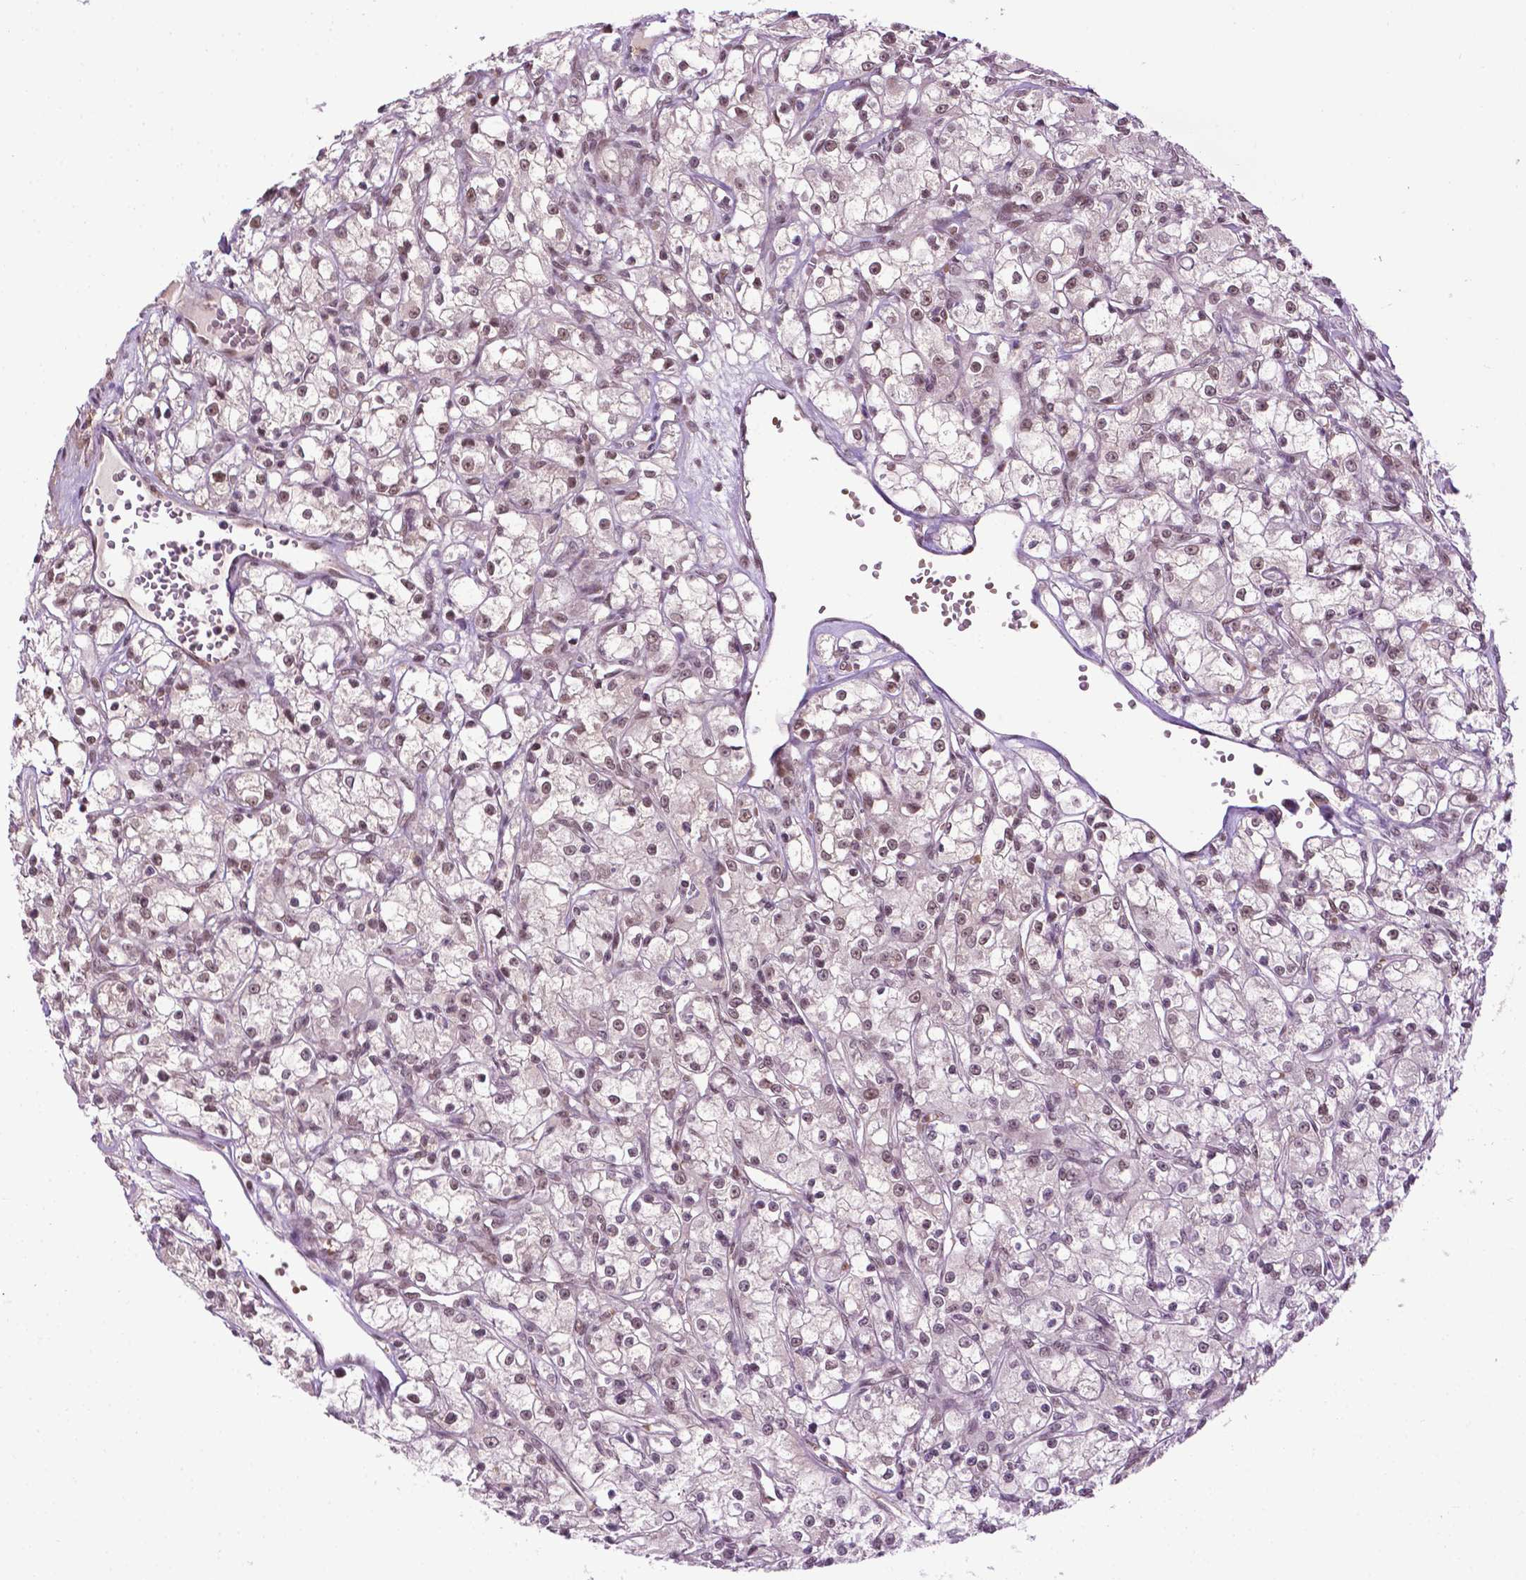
{"staining": {"intensity": "weak", "quantity": "25%-75%", "location": "nuclear"}, "tissue": "renal cancer", "cell_type": "Tumor cells", "image_type": "cancer", "snomed": [{"axis": "morphology", "description": "Adenocarcinoma, NOS"}, {"axis": "topography", "description": "Kidney"}], "caption": "Protein expression analysis of human renal cancer (adenocarcinoma) reveals weak nuclear staining in about 25%-75% of tumor cells.", "gene": "UBQLN4", "patient": {"sex": "female", "age": 59}}